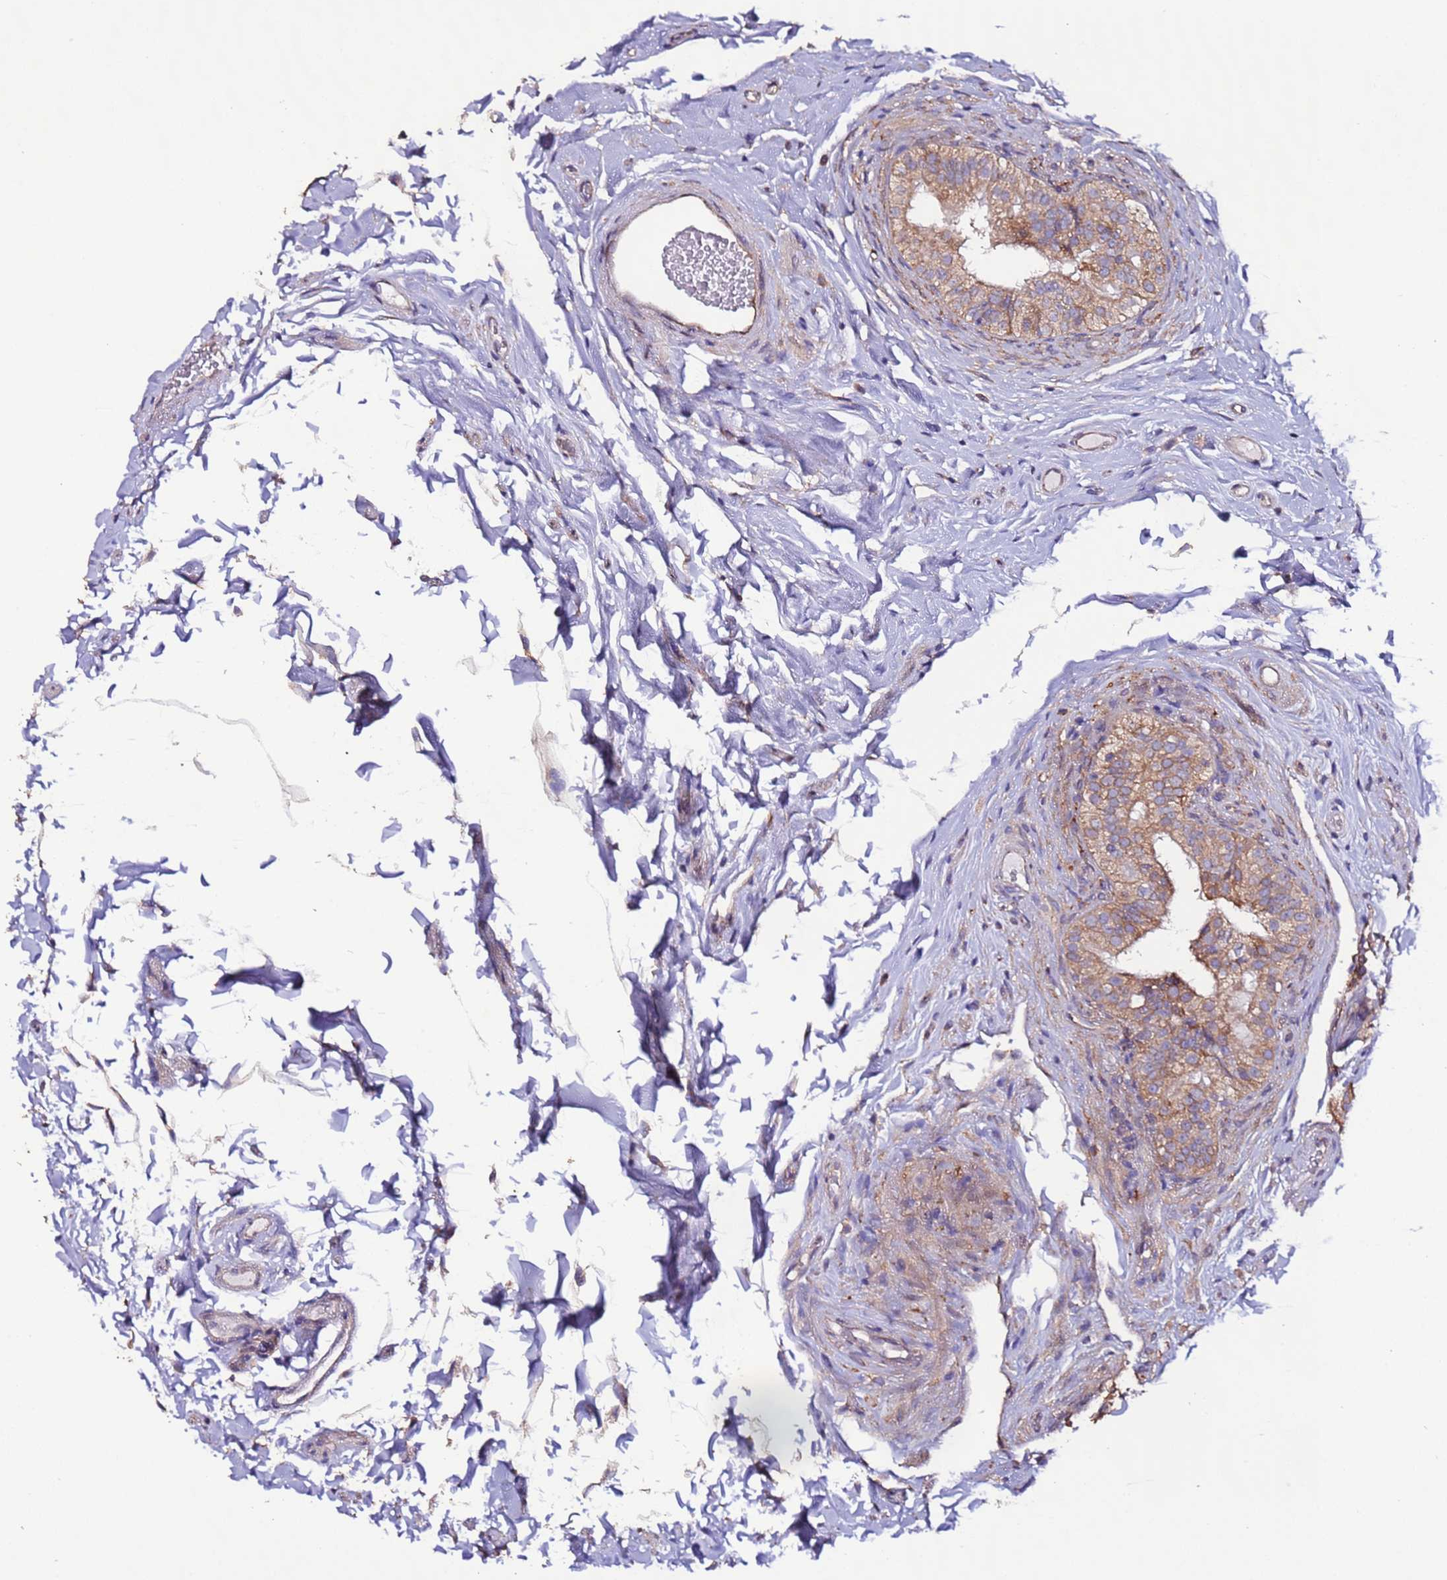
{"staining": {"intensity": "moderate", "quantity": "25%-75%", "location": "cytoplasmic/membranous"}, "tissue": "epididymis", "cell_type": "Glandular cells", "image_type": "normal", "snomed": [{"axis": "morphology", "description": "Normal tissue, NOS"}, {"axis": "topography", "description": "Epididymis"}], "caption": "Protein analysis of benign epididymis reveals moderate cytoplasmic/membranous expression in about 25%-75% of glandular cells.", "gene": "SLC41A3", "patient": {"sex": "male", "age": 49}}